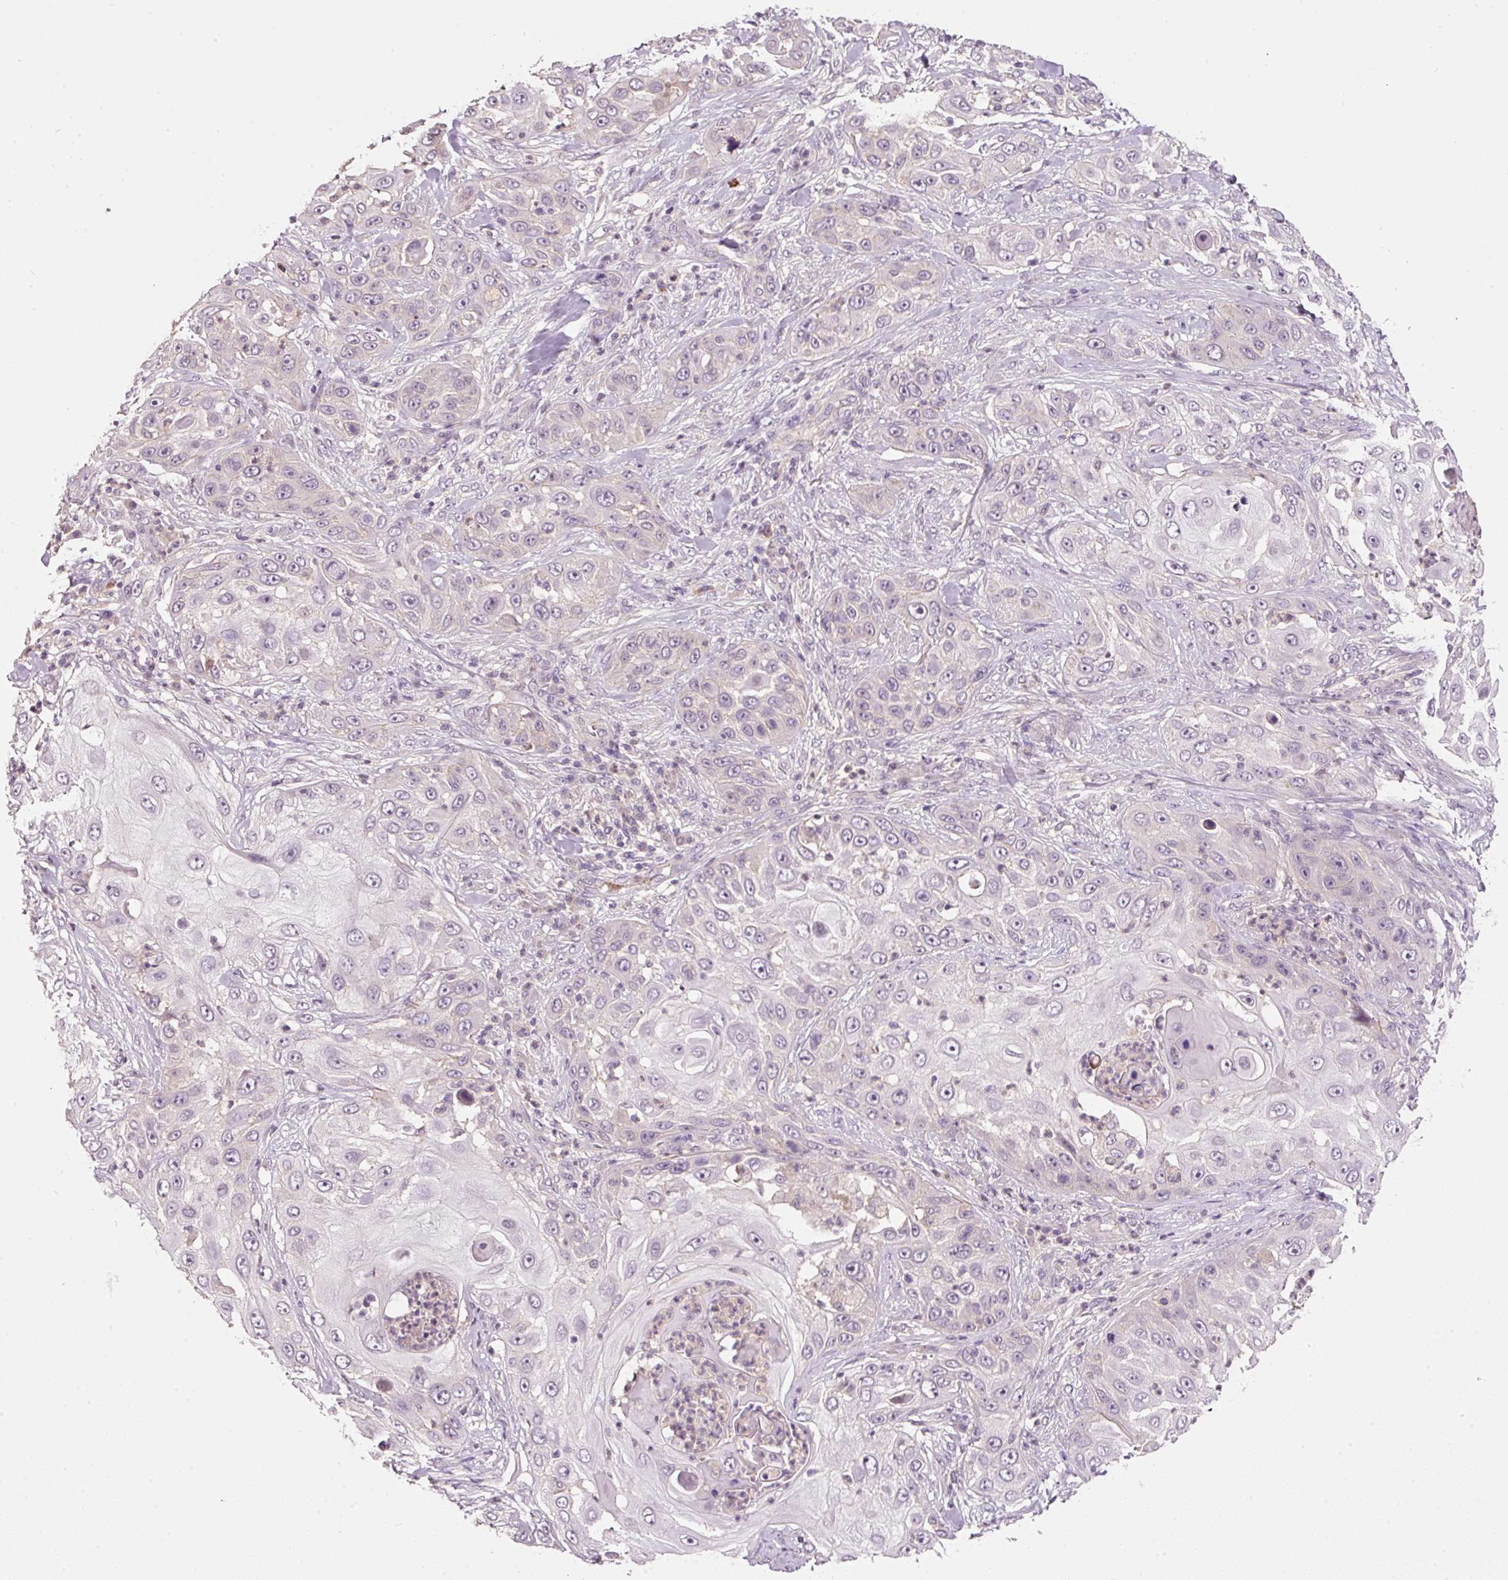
{"staining": {"intensity": "negative", "quantity": "none", "location": "none"}, "tissue": "skin cancer", "cell_type": "Tumor cells", "image_type": "cancer", "snomed": [{"axis": "morphology", "description": "Squamous cell carcinoma, NOS"}, {"axis": "topography", "description": "Skin"}], "caption": "There is no significant positivity in tumor cells of skin cancer.", "gene": "TIRAP", "patient": {"sex": "female", "age": 44}}